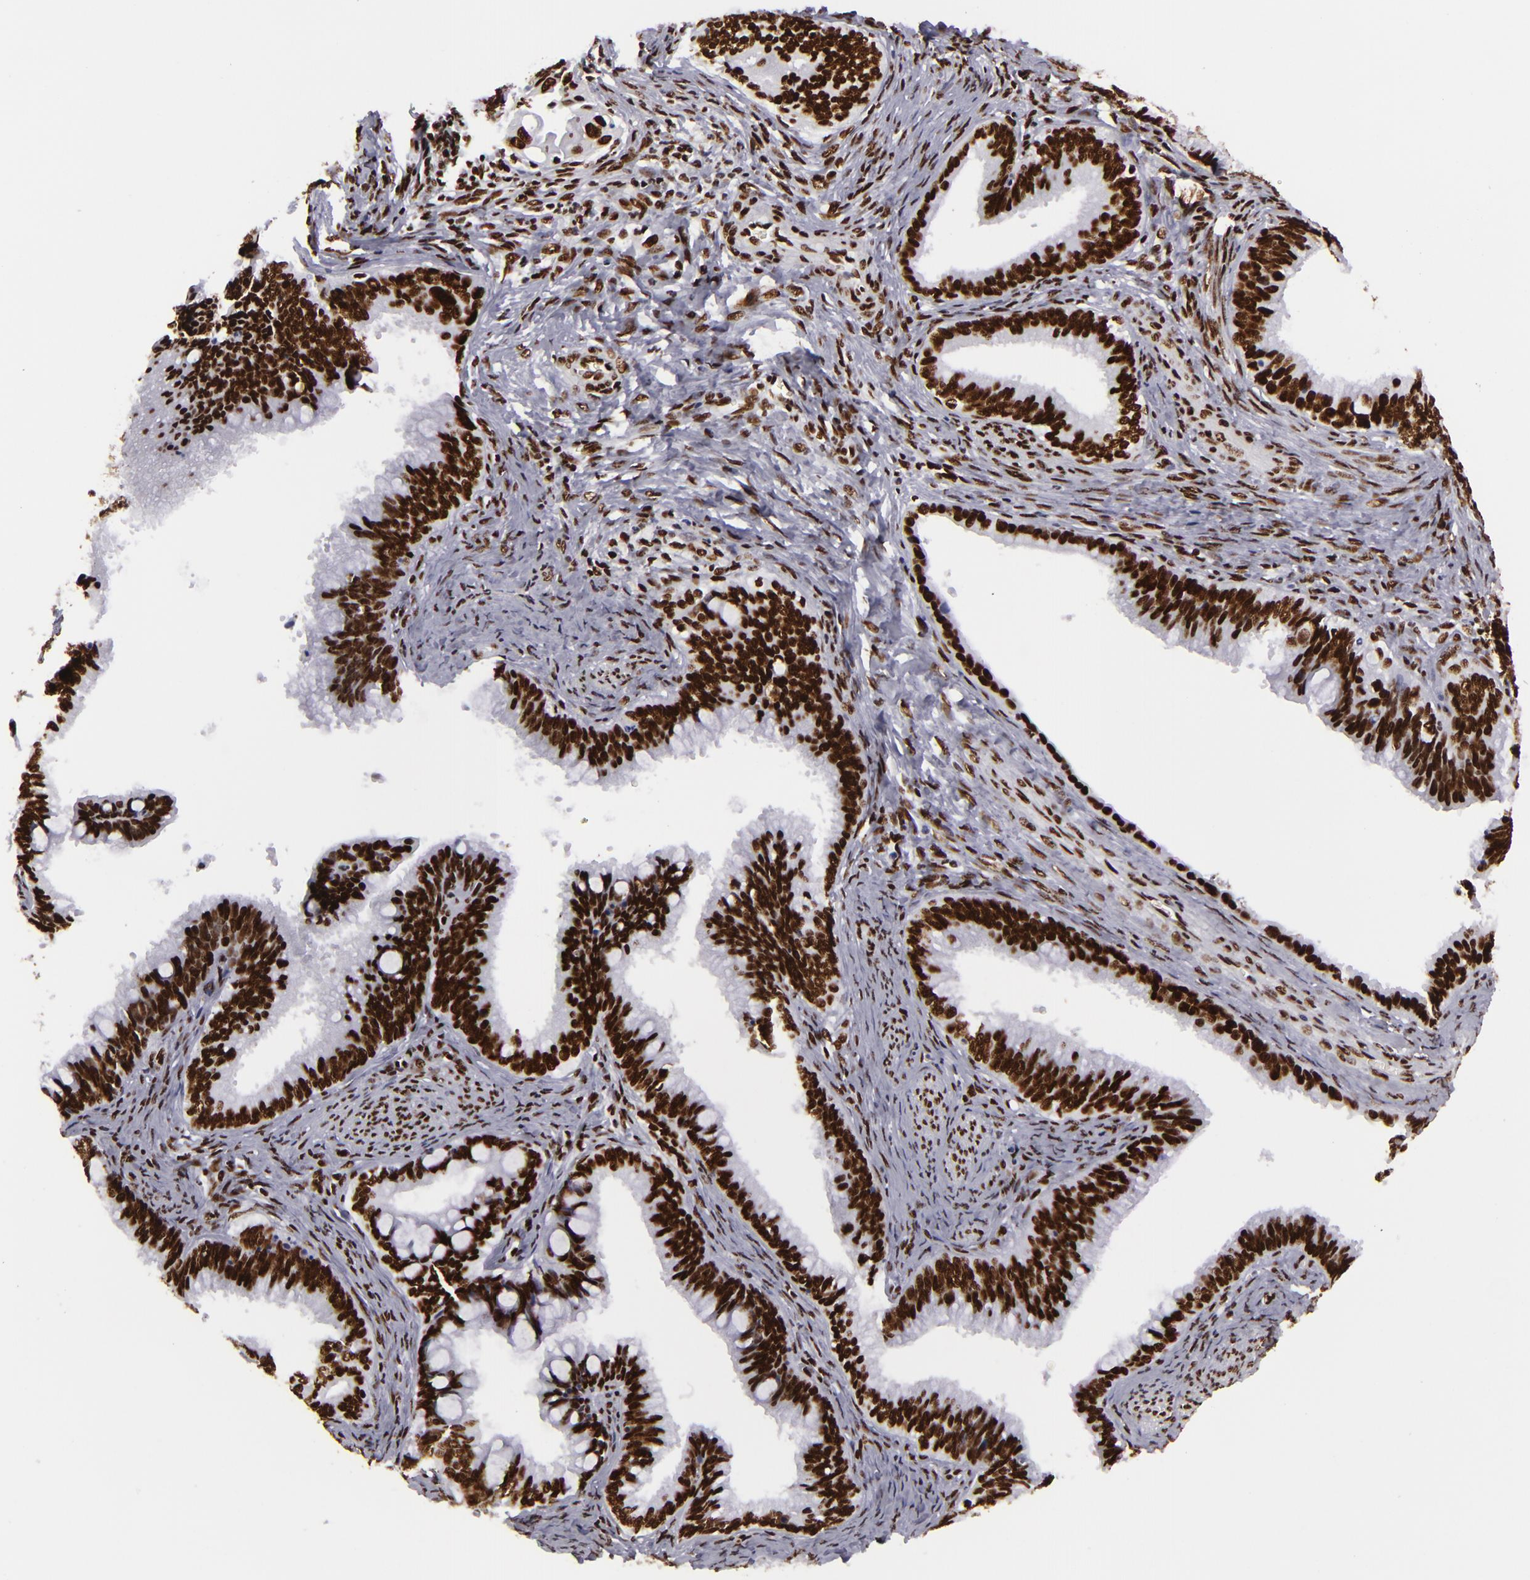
{"staining": {"intensity": "strong", "quantity": ">75%", "location": "nuclear"}, "tissue": "cervical cancer", "cell_type": "Tumor cells", "image_type": "cancer", "snomed": [{"axis": "morphology", "description": "Adenocarcinoma, NOS"}, {"axis": "topography", "description": "Cervix"}], "caption": "Cervical adenocarcinoma tissue exhibits strong nuclear positivity in about >75% of tumor cells", "gene": "SAFB", "patient": {"sex": "female", "age": 47}}